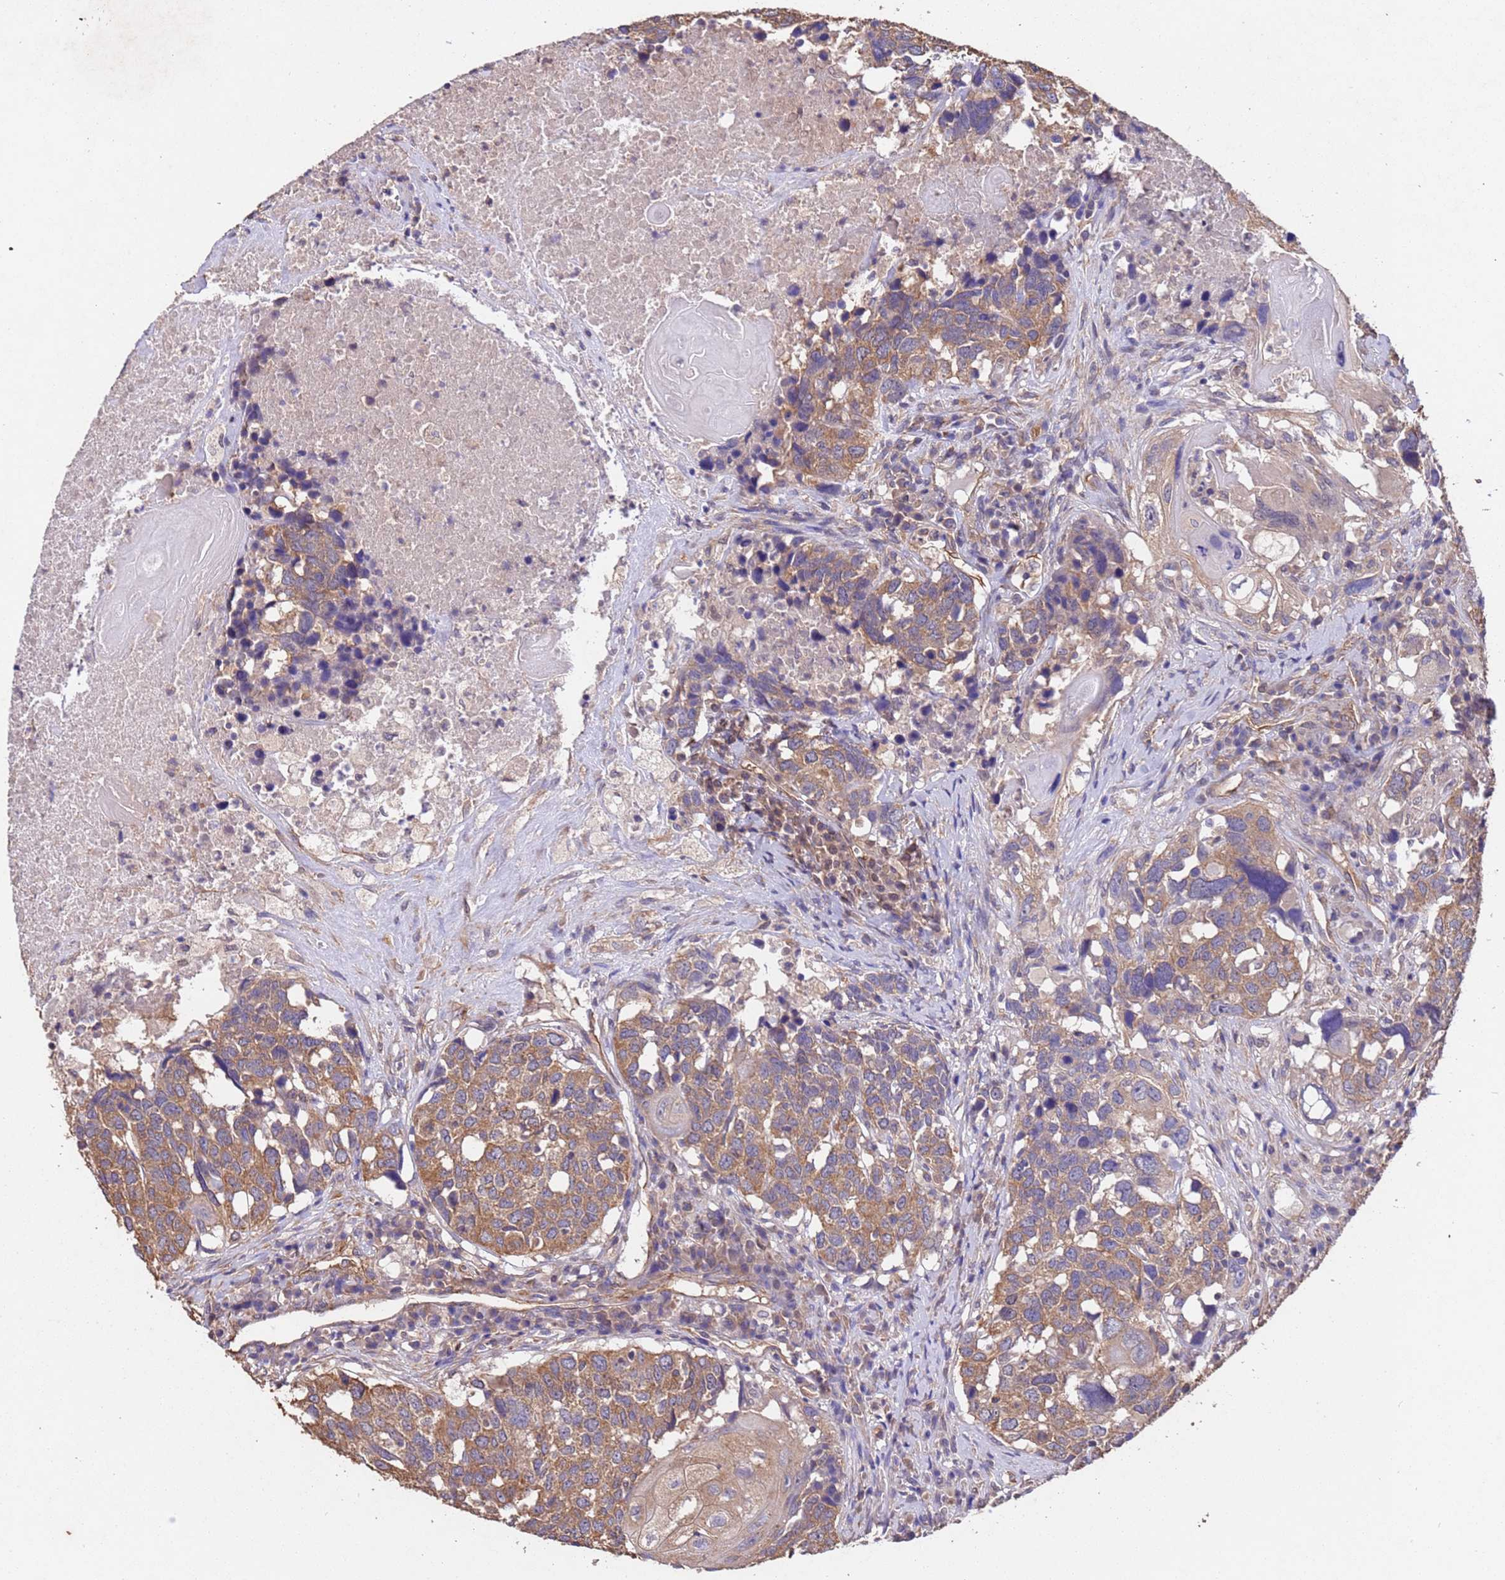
{"staining": {"intensity": "moderate", "quantity": ">75%", "location": "cytoplasmic/membranous"}, "tissue": "head and neck cancer", "cell_type": "Tumor cells", "image_type": "cancer", "snomed": [{"axis": "morphology", "description": "Squamous cell carcinoma, NOS"}, {"axis": "topography", "description": "Head-Neck"}], "caption": "Immunohistochemistry (IHC) image of neoplastic tissue: head and neck cancer (squamous cell carcinoma) stained using immunohistochemistry (IHC) demonstrates medium levels of moderate protein expression localized specifically in the cytoplasmic/membranous of tumor cells, appearing as a cytoplasmic/membranous brown color.", "gene": "MTX3", "patient": {"sex": "male", "age": 66}}